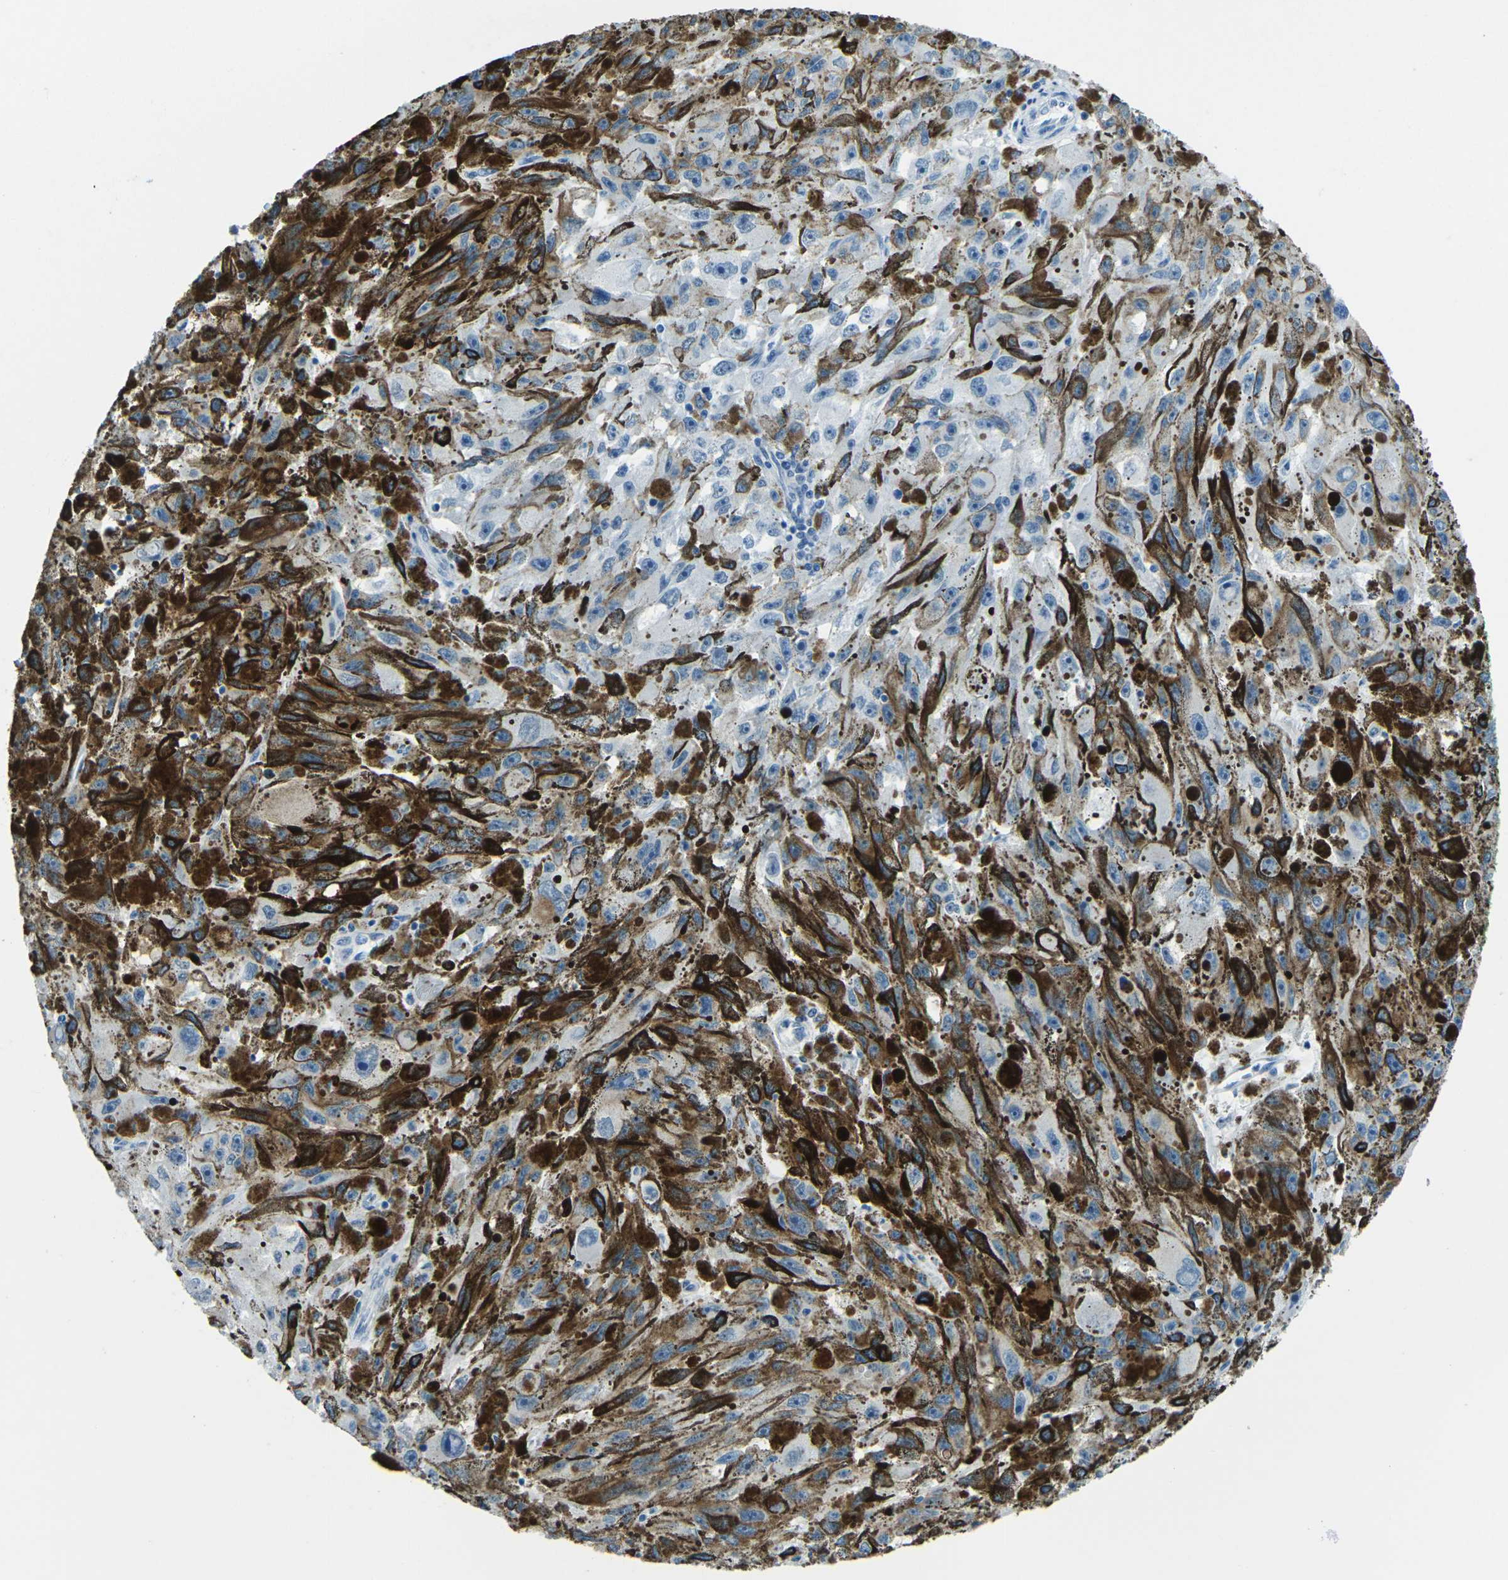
{"staining": {"intensity": "negative", "quantity": "none", "location": "none"}, "tissue": "melanoma", "cell_type": "Tumor cells", "image_type": "cancer", "snomed": [{"axis": "morphology", "description": "Malignant melanoma, NOS"}, {"axis": "topography", "description": "Skin"}], "caption": "Tumor cells are negative for protein expression in human malignant melanoma. (Brightfield microscopy of DAB (3,3'-diaminobenzidine) immunohistochemistry at high magnification).", "gene": "MYH8", "patient": {"sex": "female", "age": 104}}